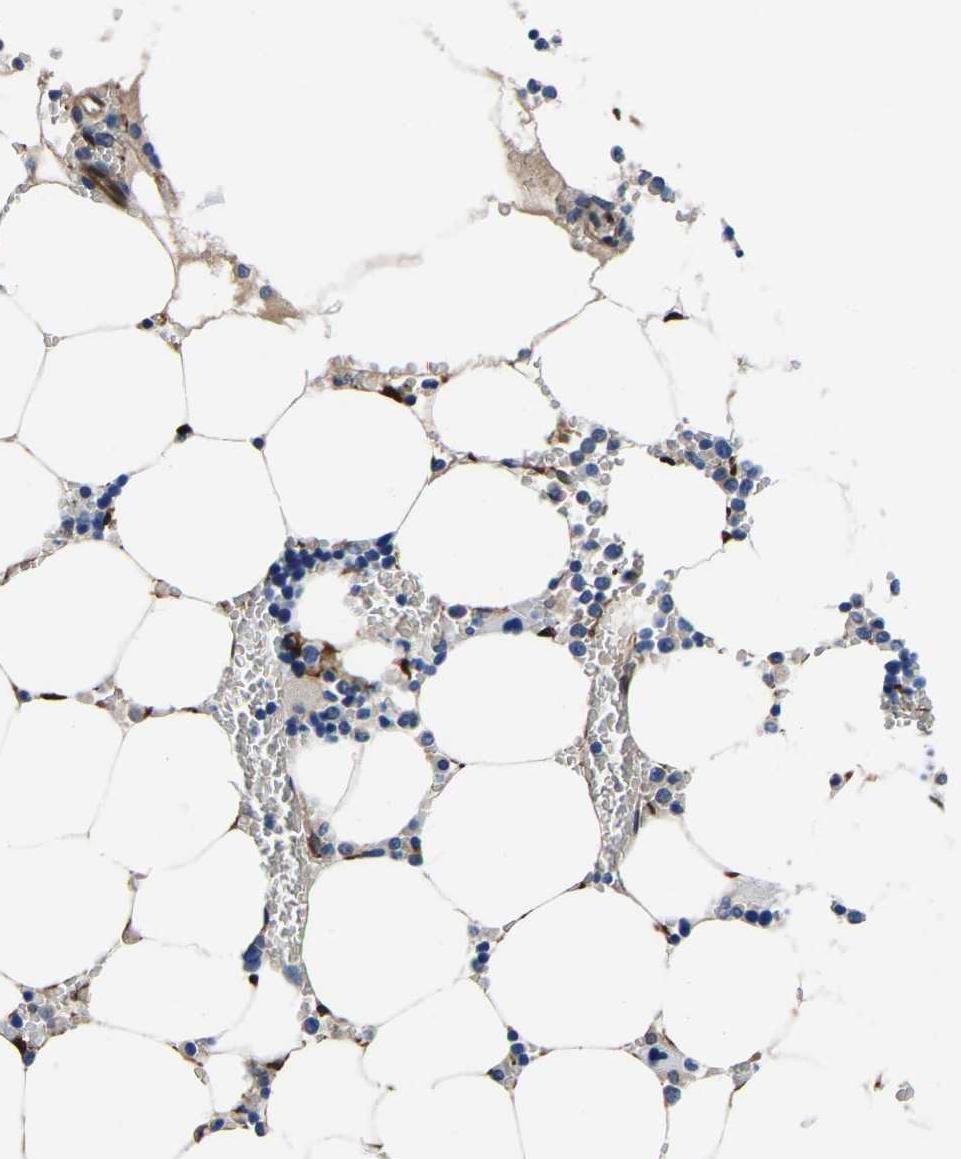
{"staining": {"intensity": "negative", "quantity": "none", "location": "none"}, "tissue": "bone marrow", "cell_type": "Hematopoietic cells", "image_type": "normal", "snomed": [{"axis": "morphology", "description": "Normal tissue, NOS"}, {"axis": "topography", "description": "Bone marrow"}], "caption": "An image of human bone marrow is negative for staining in hematopoietic cells. The staining is performed using DAB brown chromogen with nuclei counter-stained in using hematoxylin.", "gene": "S100A13", "patient": {"sex": "male", "age": 70}}